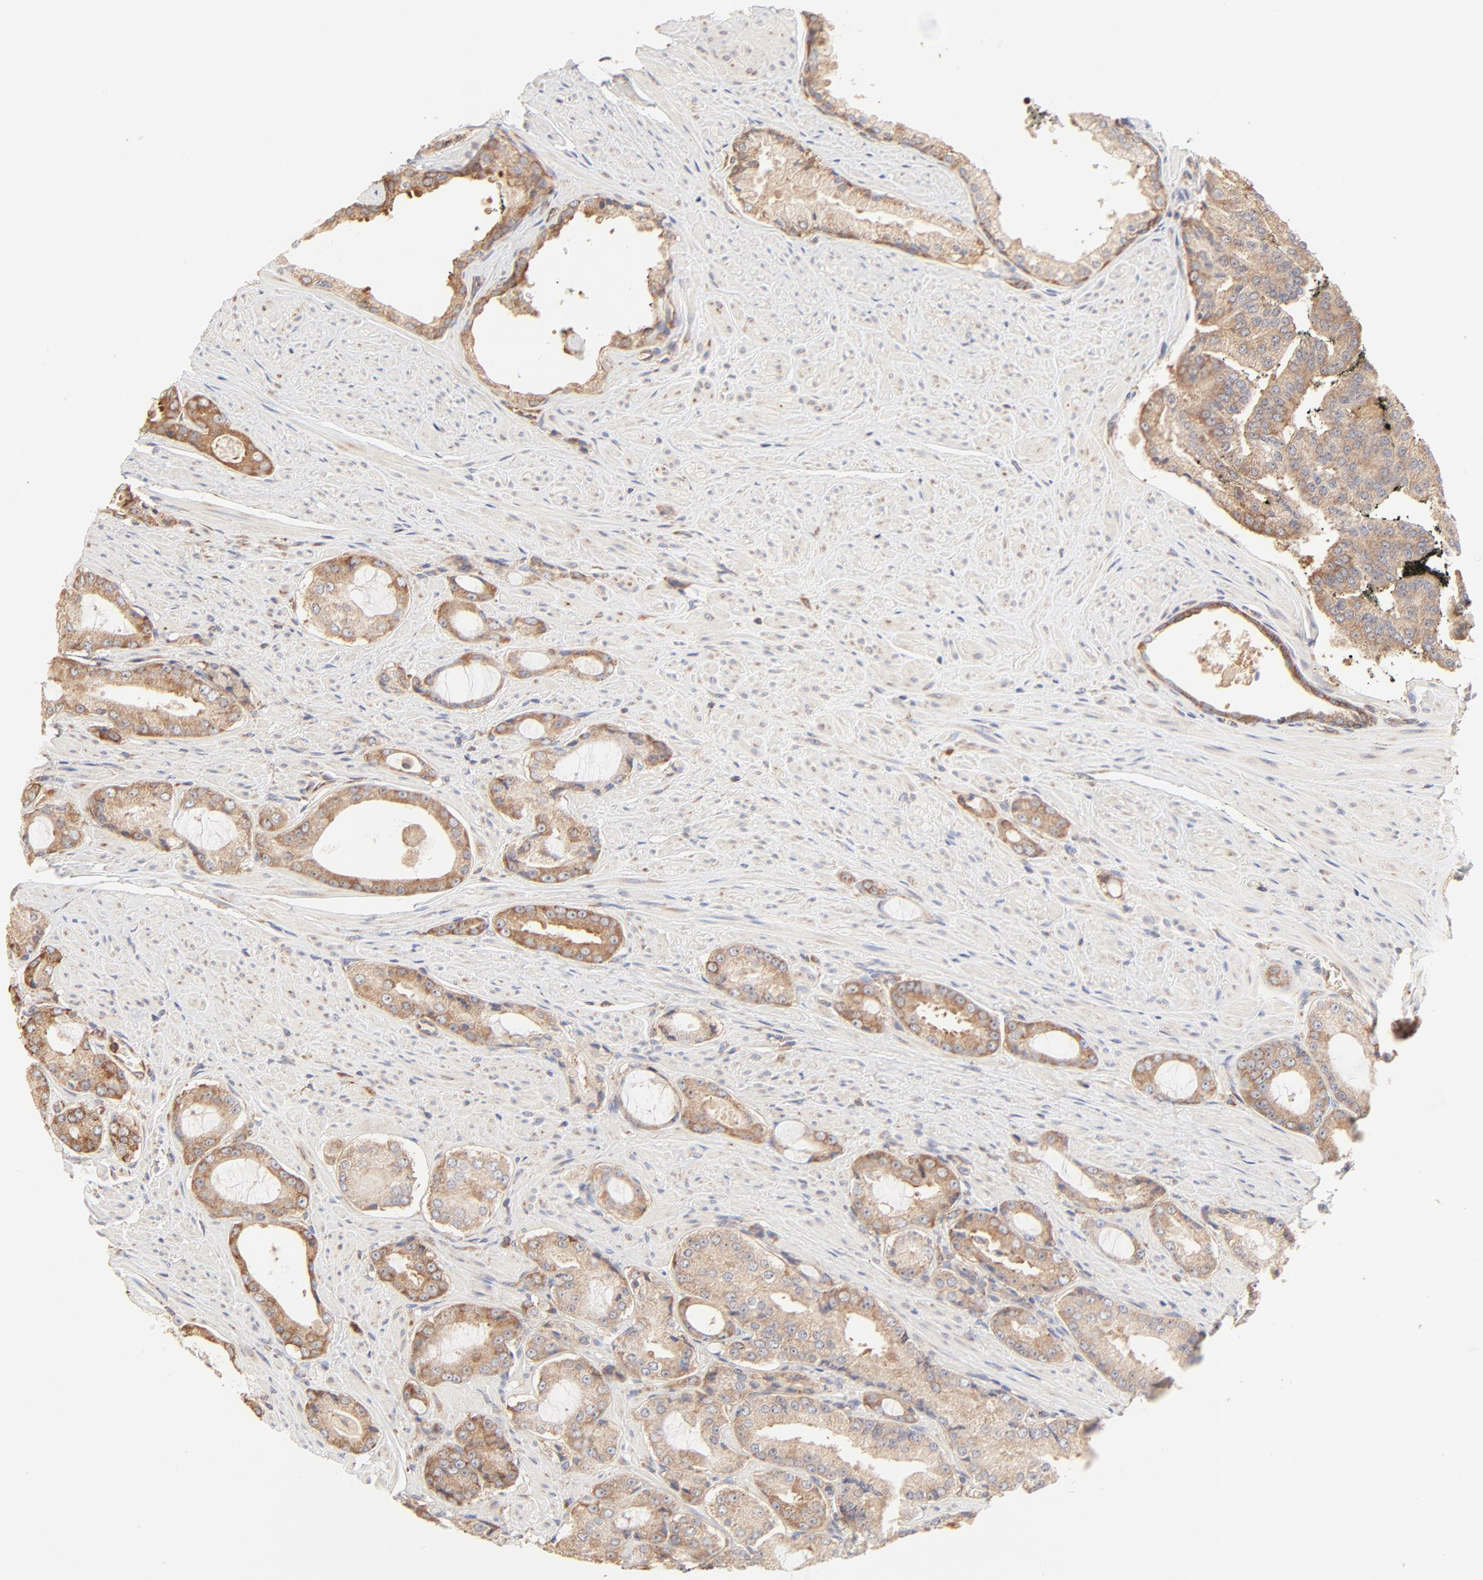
{"staining": {"intensity": "moderate", "quantity": ">75%", "location": "cytoplasmic/membranous"}, "tissue": "prostate cancer", "cell_type": "Tumor cells", "image_type": "cancer", "snomed": [{"axis": "morphology", "description": "Adenocarcinoma, Medium grade"}, {"axis": "topography", "description": "Prostate"}], "caption": "High-magnification brightfield microscopy of prostate cancer (adenocarcinoma (medium-grade)) stained with DAB (brown) and counterstained with hematoxylin (blue). tumor cells exhibit moderate cytoplasmic/membranous expression is appreciated in about>75% of cells.", "gene": "RPS20", "patient": {"sex": "male", "age": 60}}